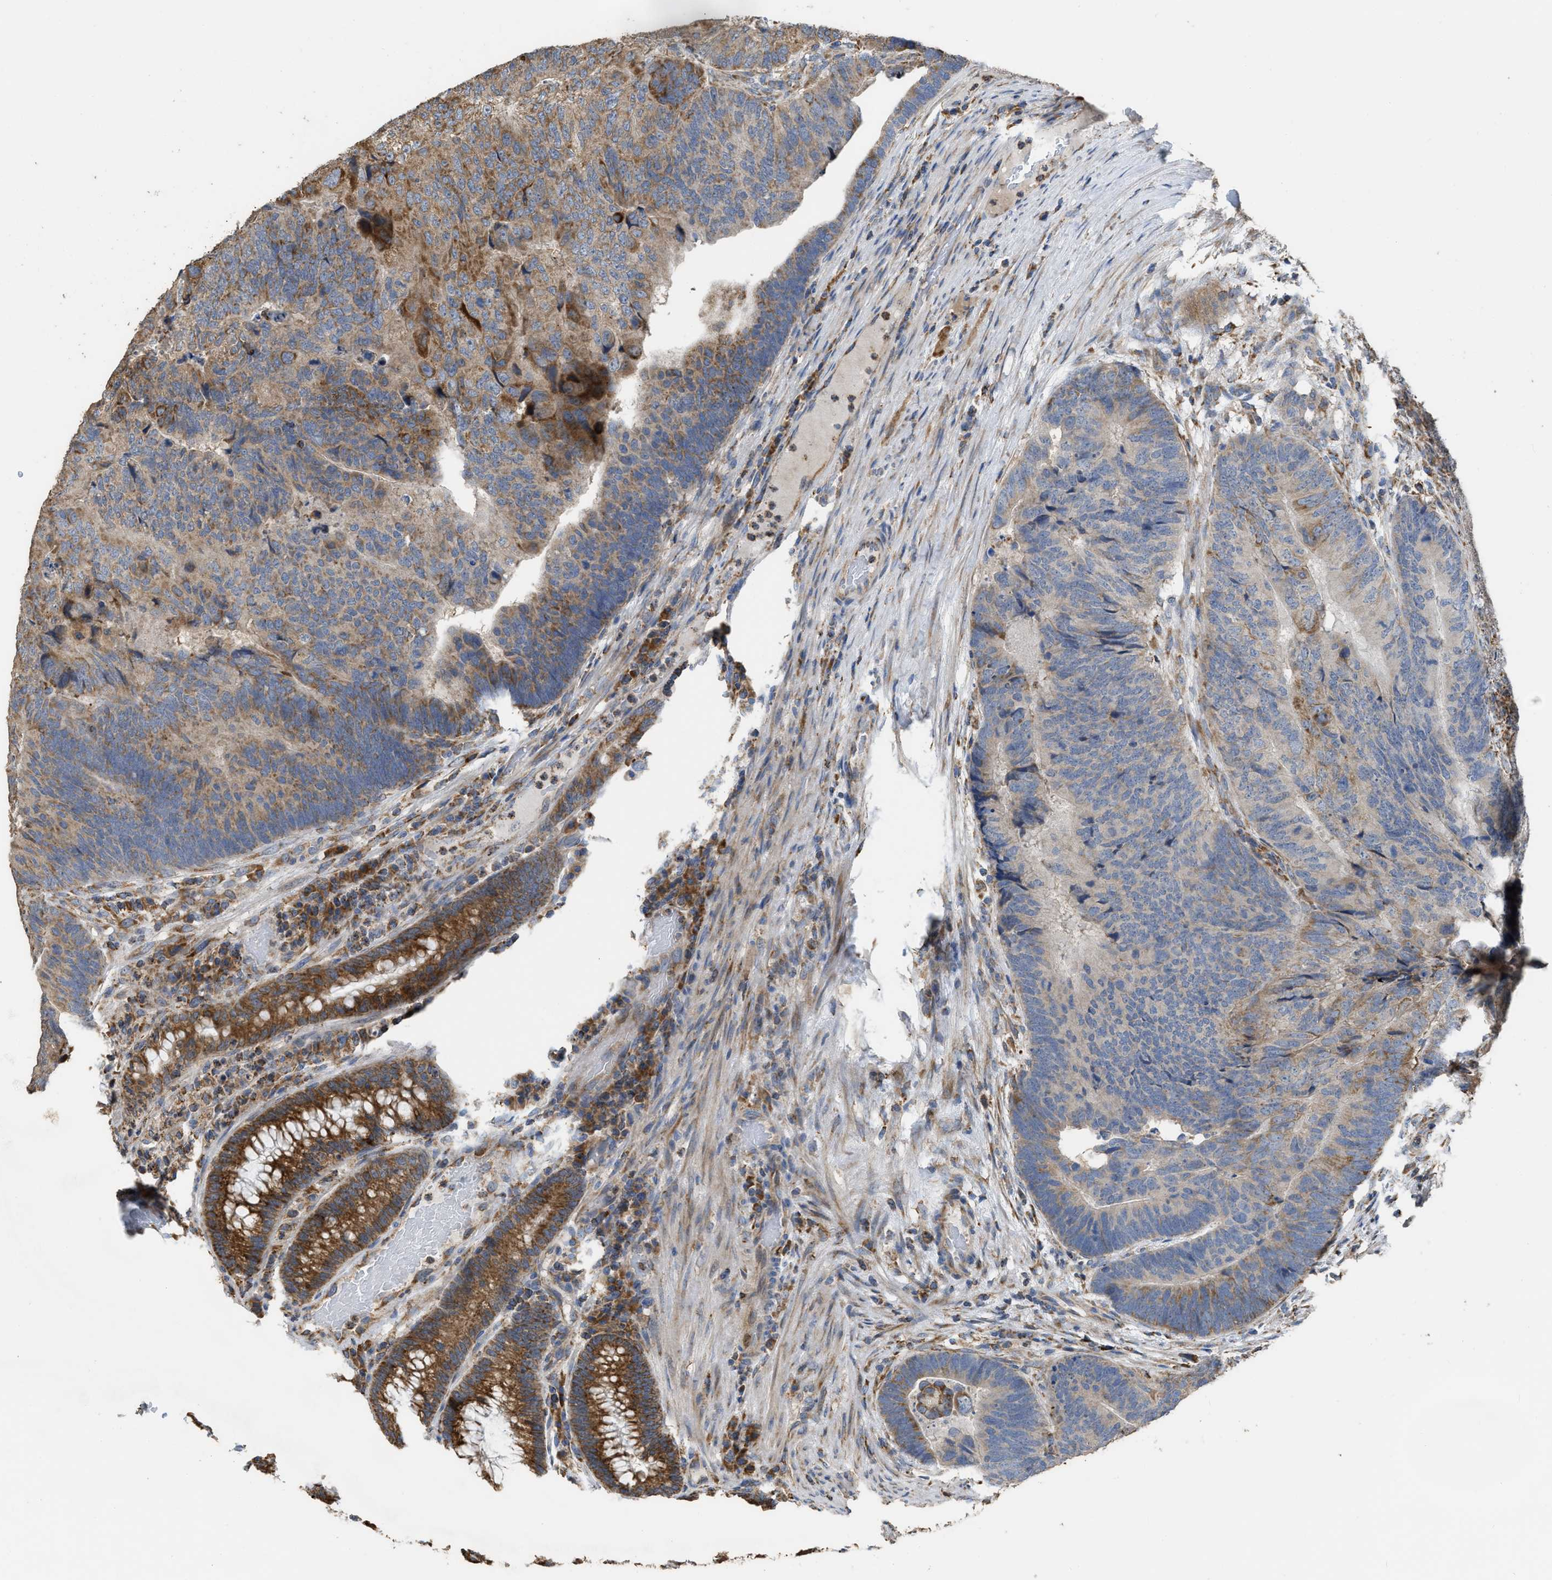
{"staining": {"intensity": "moderate", "quantity": "25%-75%", "location": "cytoplasmic/membranous"}, "tissue": "colorectal cancer", "cell_type": "Tumor cells", "image_type": "cancer", "snomed": [{"axis": "morphology", "description": "Adenocarcinoma, NOS"}, {"axis": "topography", "description": "Colon"}], "caption": "High-magnification brightfield microscopy of colorectal cancer (adenocarcinoma) stained with DAB (brown) and counterstained with hematoxylin (blue). tumor cells exhibit moderate cytoplasmic/membranous staining is appreciated in about25%-75% of cells.", "gene": "AK2", "patient": {"sex": "female", "age": 67}}